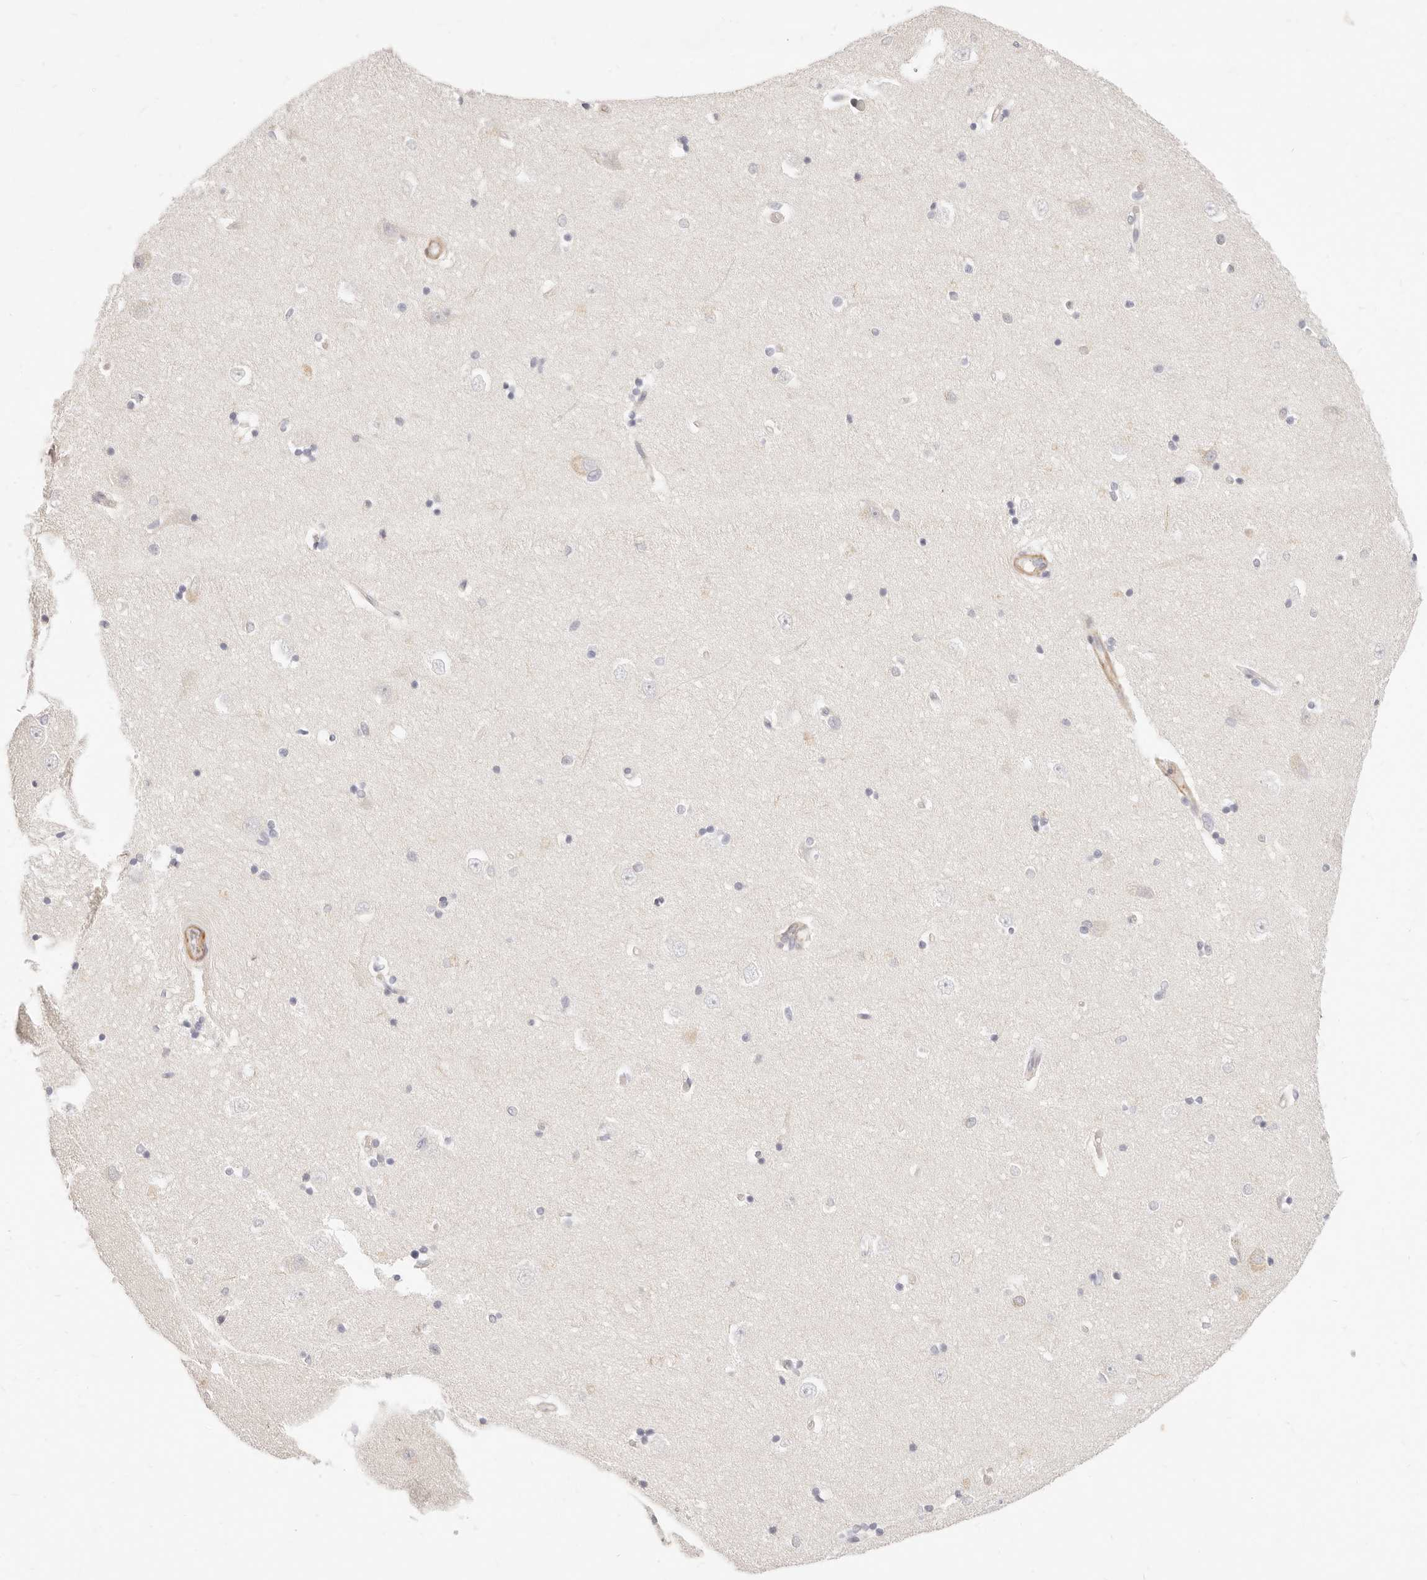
{"staining": {"intensity": "negative", "quantity": "none", "location": "none"}, "tissue": "hippocampus", "cell_type": "Glial cells", "image_type": "normal", "snomed": [{"axis": "morphology", "description": "Normal tissue, NOS"}, {"axis": "topography", "description": "Hippocampus"}], "caption": "Image shows no significant protein staining in glial cells of unremarkable hippocampus.", "gene": "UBXN10", "patient": {"sex": "male", "age": 45}}